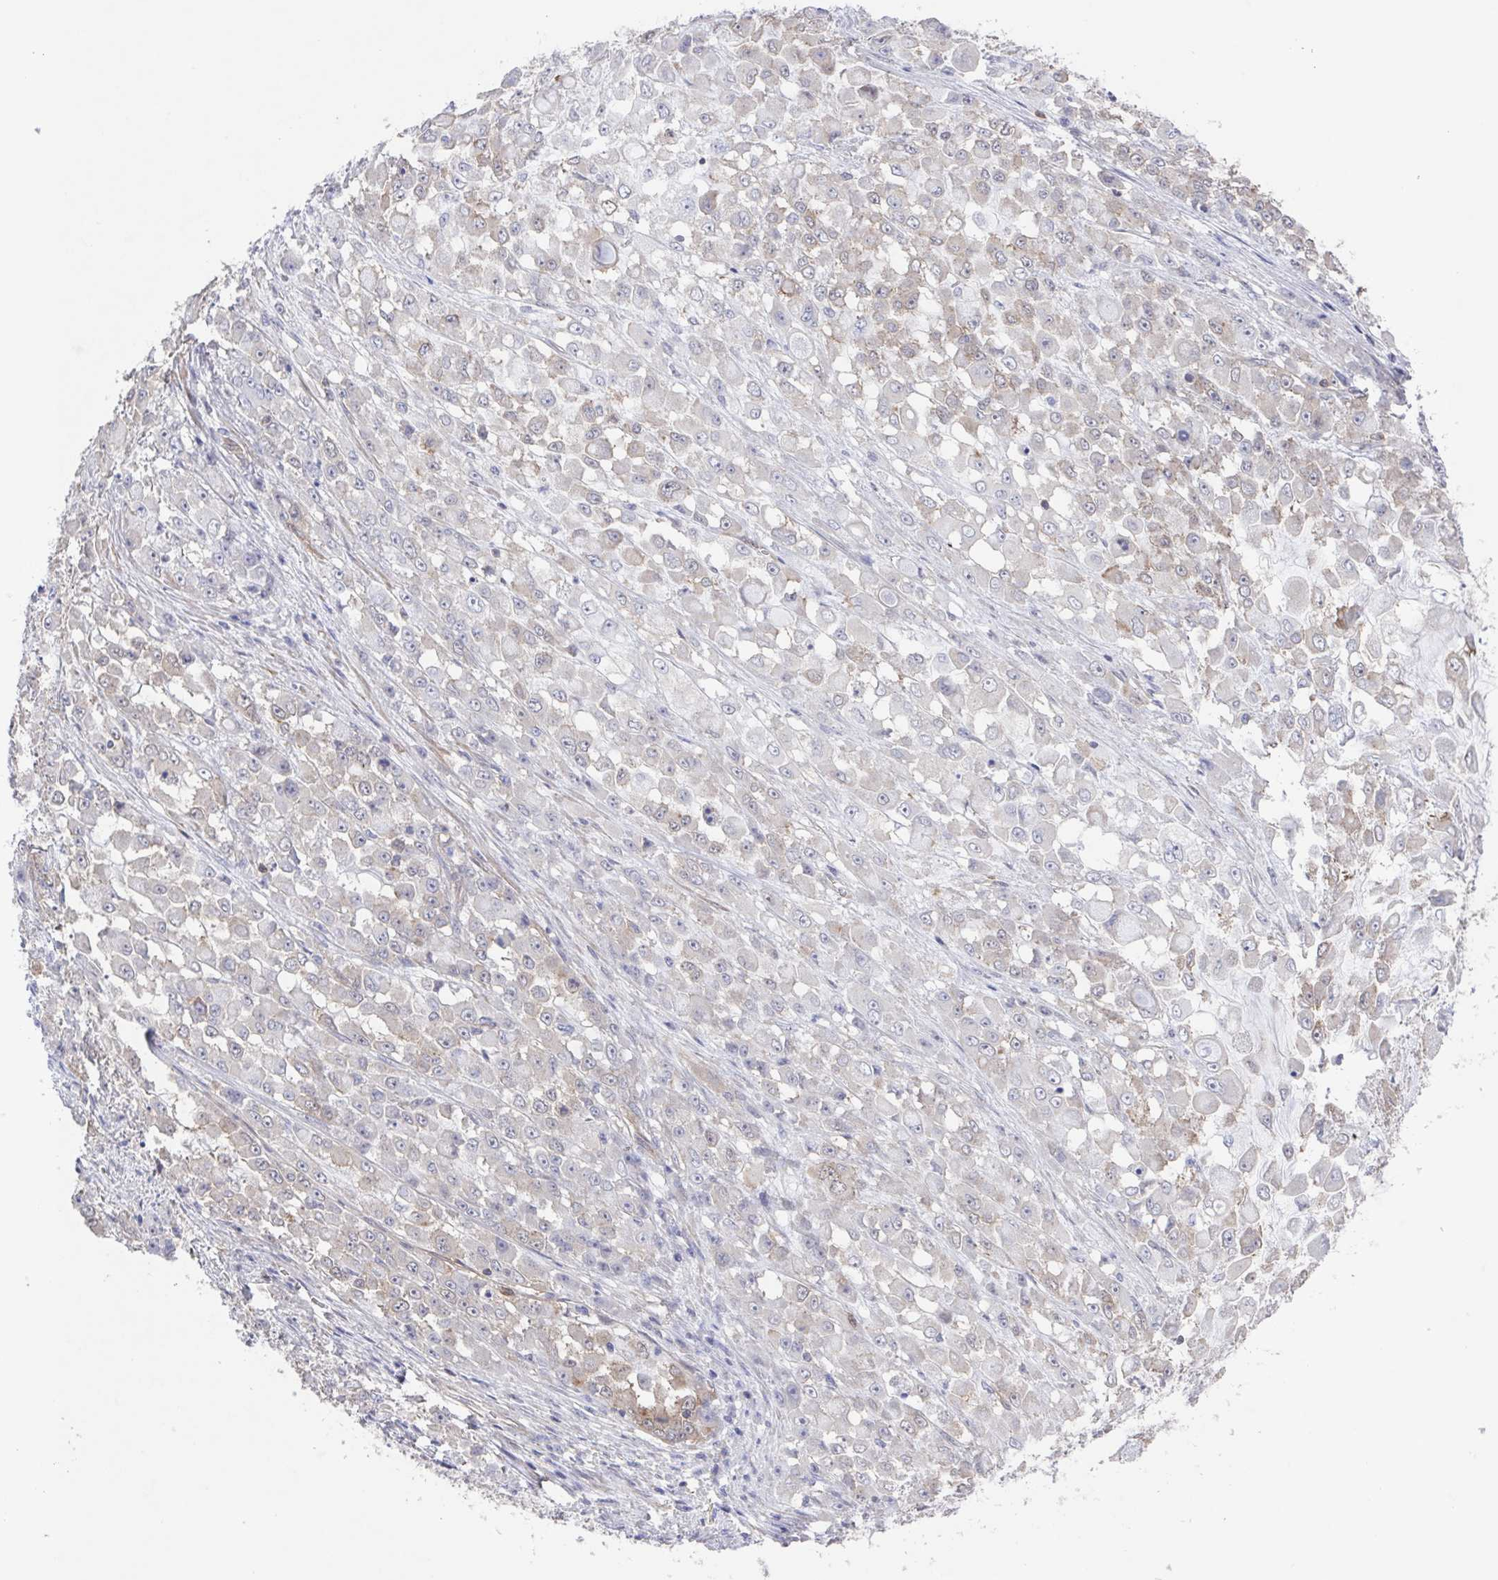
{"staining": {"intensity": "weak", "quantity": "<25%", "location": "cytoplasmic/membranous"}, "tissue": "stomach cancer", "cell_type": "Tumor cells", "image_type": "cancer", "snomed": [{"axis": "morphology", "description": "Adenocarcinoma, NOS"}, {"axis": "topography", "description": "Stomach"}], "caption": "An immunohistochemistry (IHC) micrograph of stomach adenocarcinoma is shown. There is no staining in tumor cells of stomach adenocarcinoma.", "gene": "AGFG2", "patient": {"sex": "female", "age": 76}}